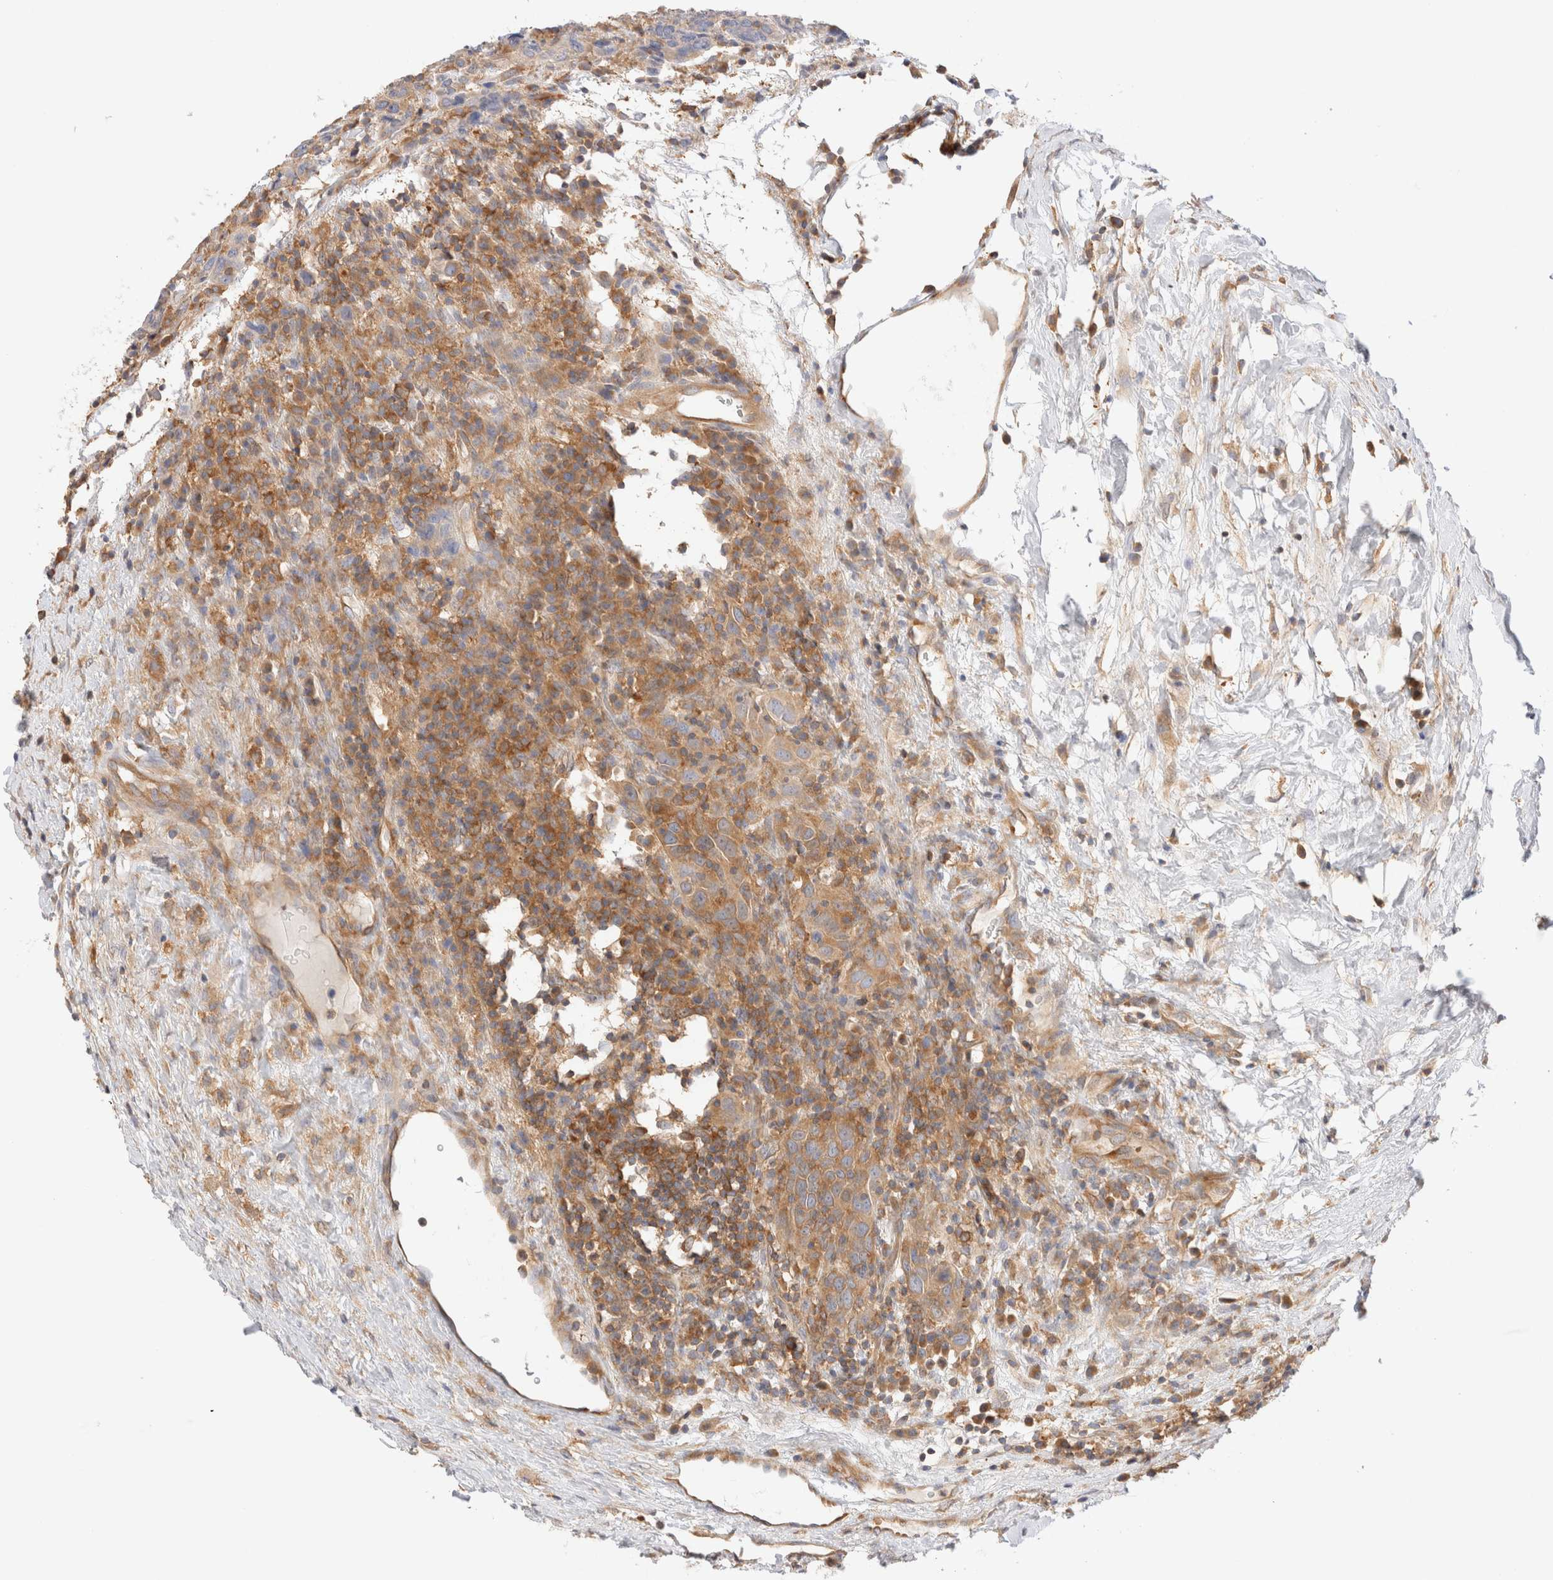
{"staining": {"intensity": "moderate", "quantity": "25%-75%", "location": "cytoplasmic/membranous"}, "tissue": "breast cancer", "cell_type": "Tumor cells", "image_type": "cancer", "snomed": [{"axis": "morphology", "description": "Duct carcinoma"}, {"axis": "topography", "description": "Breast"}], "caption": "Immunohistochemistry (IHC) (DAB) staining of human breast invasive ductal carcinoma displays moderate cytoplasmic/membranous protein positivity in about 25%-75% of tumor cells. Nuclei are stained in blue.", "gene": "RABEP1", "patient": {"sex": "female", "age": 37}}